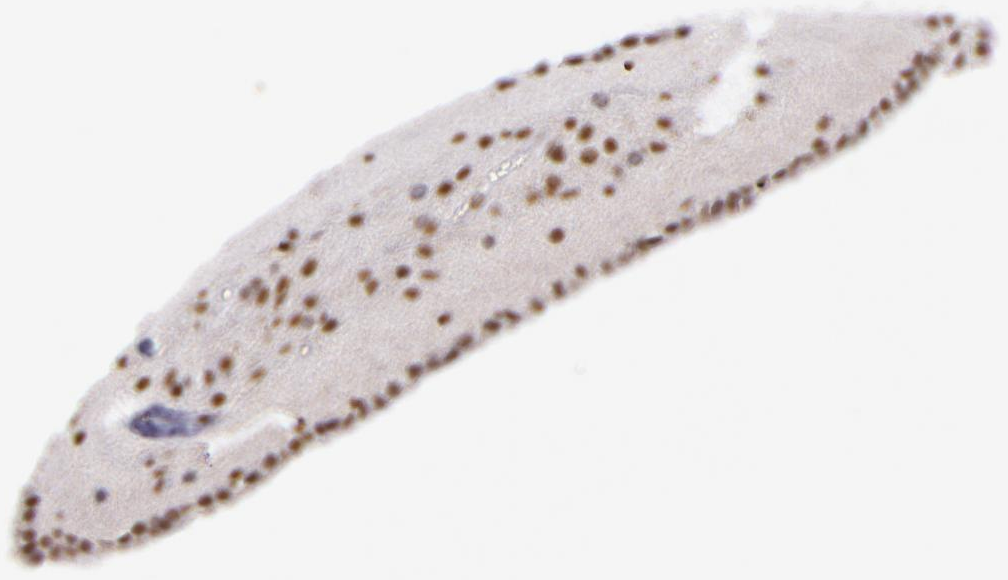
{"staining": {"intensity": "moderate", "quantity": ">75%", "location": "nuclear"}, "tissue": "caudate", "cell_type": "Glial cells", "image_type": "normal", "snomed": [{"axis": "morphology", "description": "Normal tissue, NOS"}, {"axis": "topography", "description": "Lateral ventricle wall"}], "caption": "Immunohistochemistry photomicrograph of normal caudate: caudate stained using immunohistochemistry (IHC) reveals medium levels of moderate protein expression localized specifically in the nuclear of glial cells, appearing as a nuclear brown color.", "gene": "ZNF148", "patient": {"sex": "female", "age": 19}}